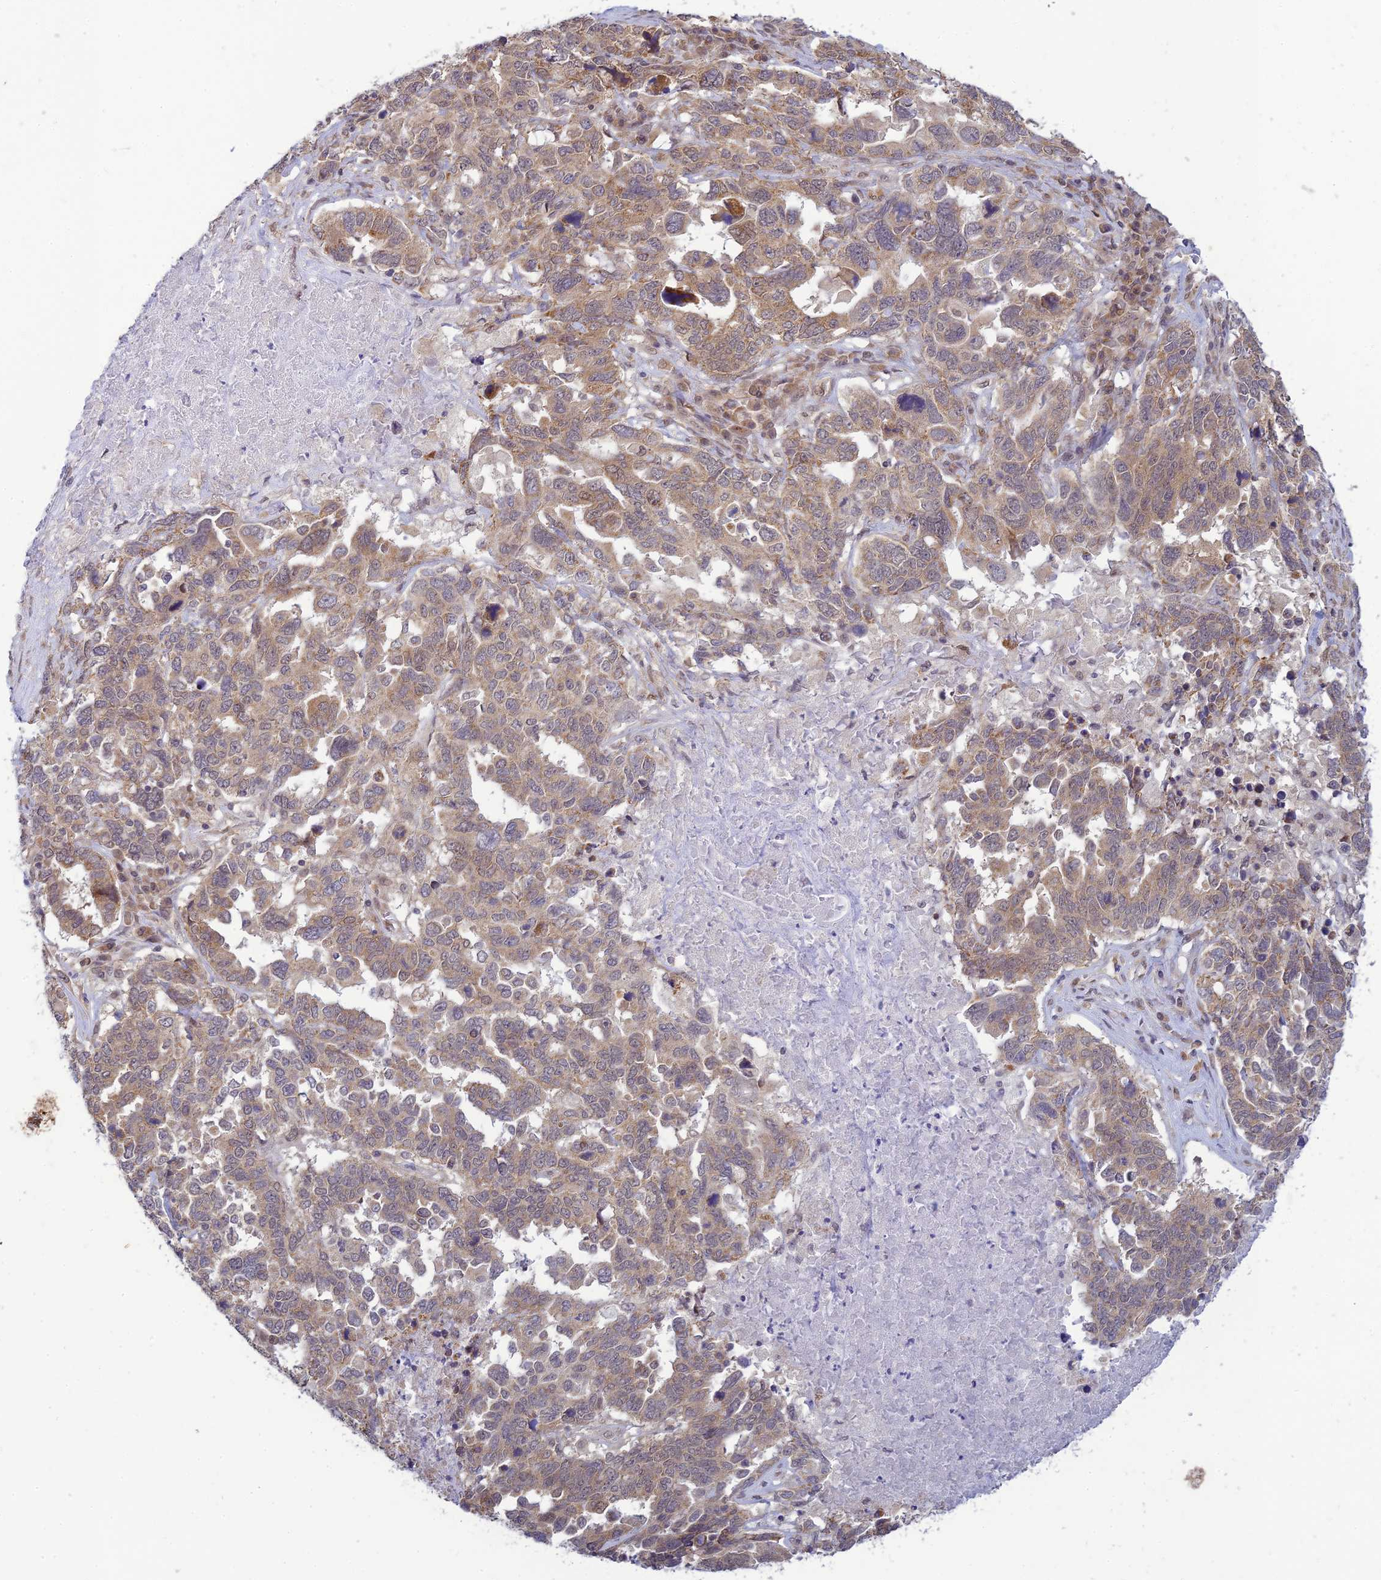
{"staining": {"intensity": "moderate", "quantity": "25%-75%", "location": "cytoplasmic/membranous"}, "tissue": "ovarian cancer", "cell_type": "Tumor cells", "image_type": "cancer", "snomed": [{"axis": "morphology", "description": "Carcinoma, endometroid"}, {"axis": "topography", "description": "Ovary"}], "caption": "Ovarian cancer stained with a brown dye displays moderate cytoplasmic/membranous positive staining in approximately 25%-75% of tumor cells.", "gene": "SKIC8", "patient": {"sex": "female", "age": 62}}